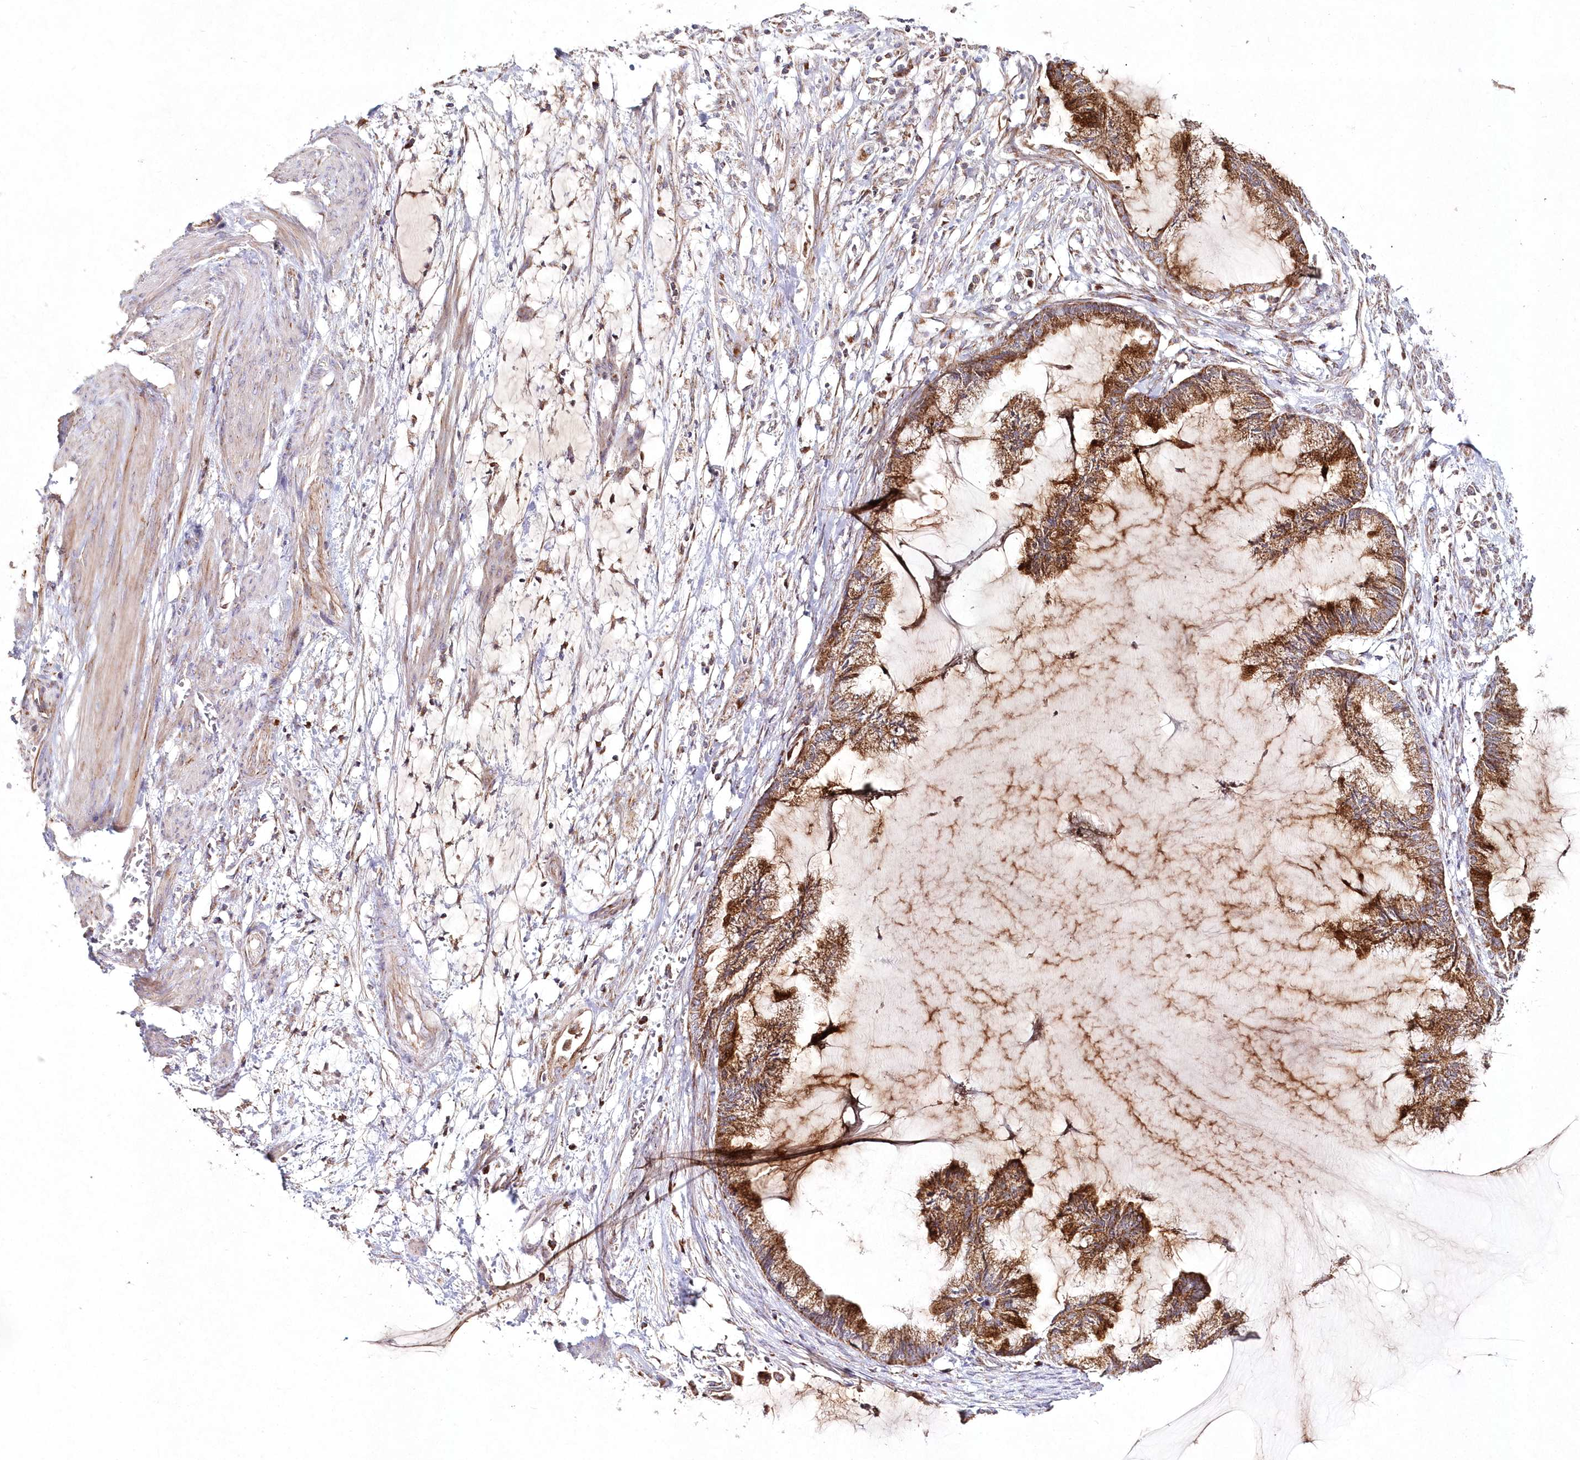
{"staining": {"intensity": "moderate", "quantity": ">75%", "location": "cytoplasmic/membranous"}, "tissue": "endometrial cancer", "cell_type": "Tumor cells", "image_type": "cancer", "snomed": [{"axis": "morphology", "description": "Adenocarcinoma, NOS"}, {"axis": "topography", "description": "Endometrium"}], "caption": "Adenocarcinoma (endometrial) stained for a protein shows moderate cytoplasmic/membranous positivity in tumor cells.", "gene": "DNA2", "patient": {"sex": "female", "age": 86}}